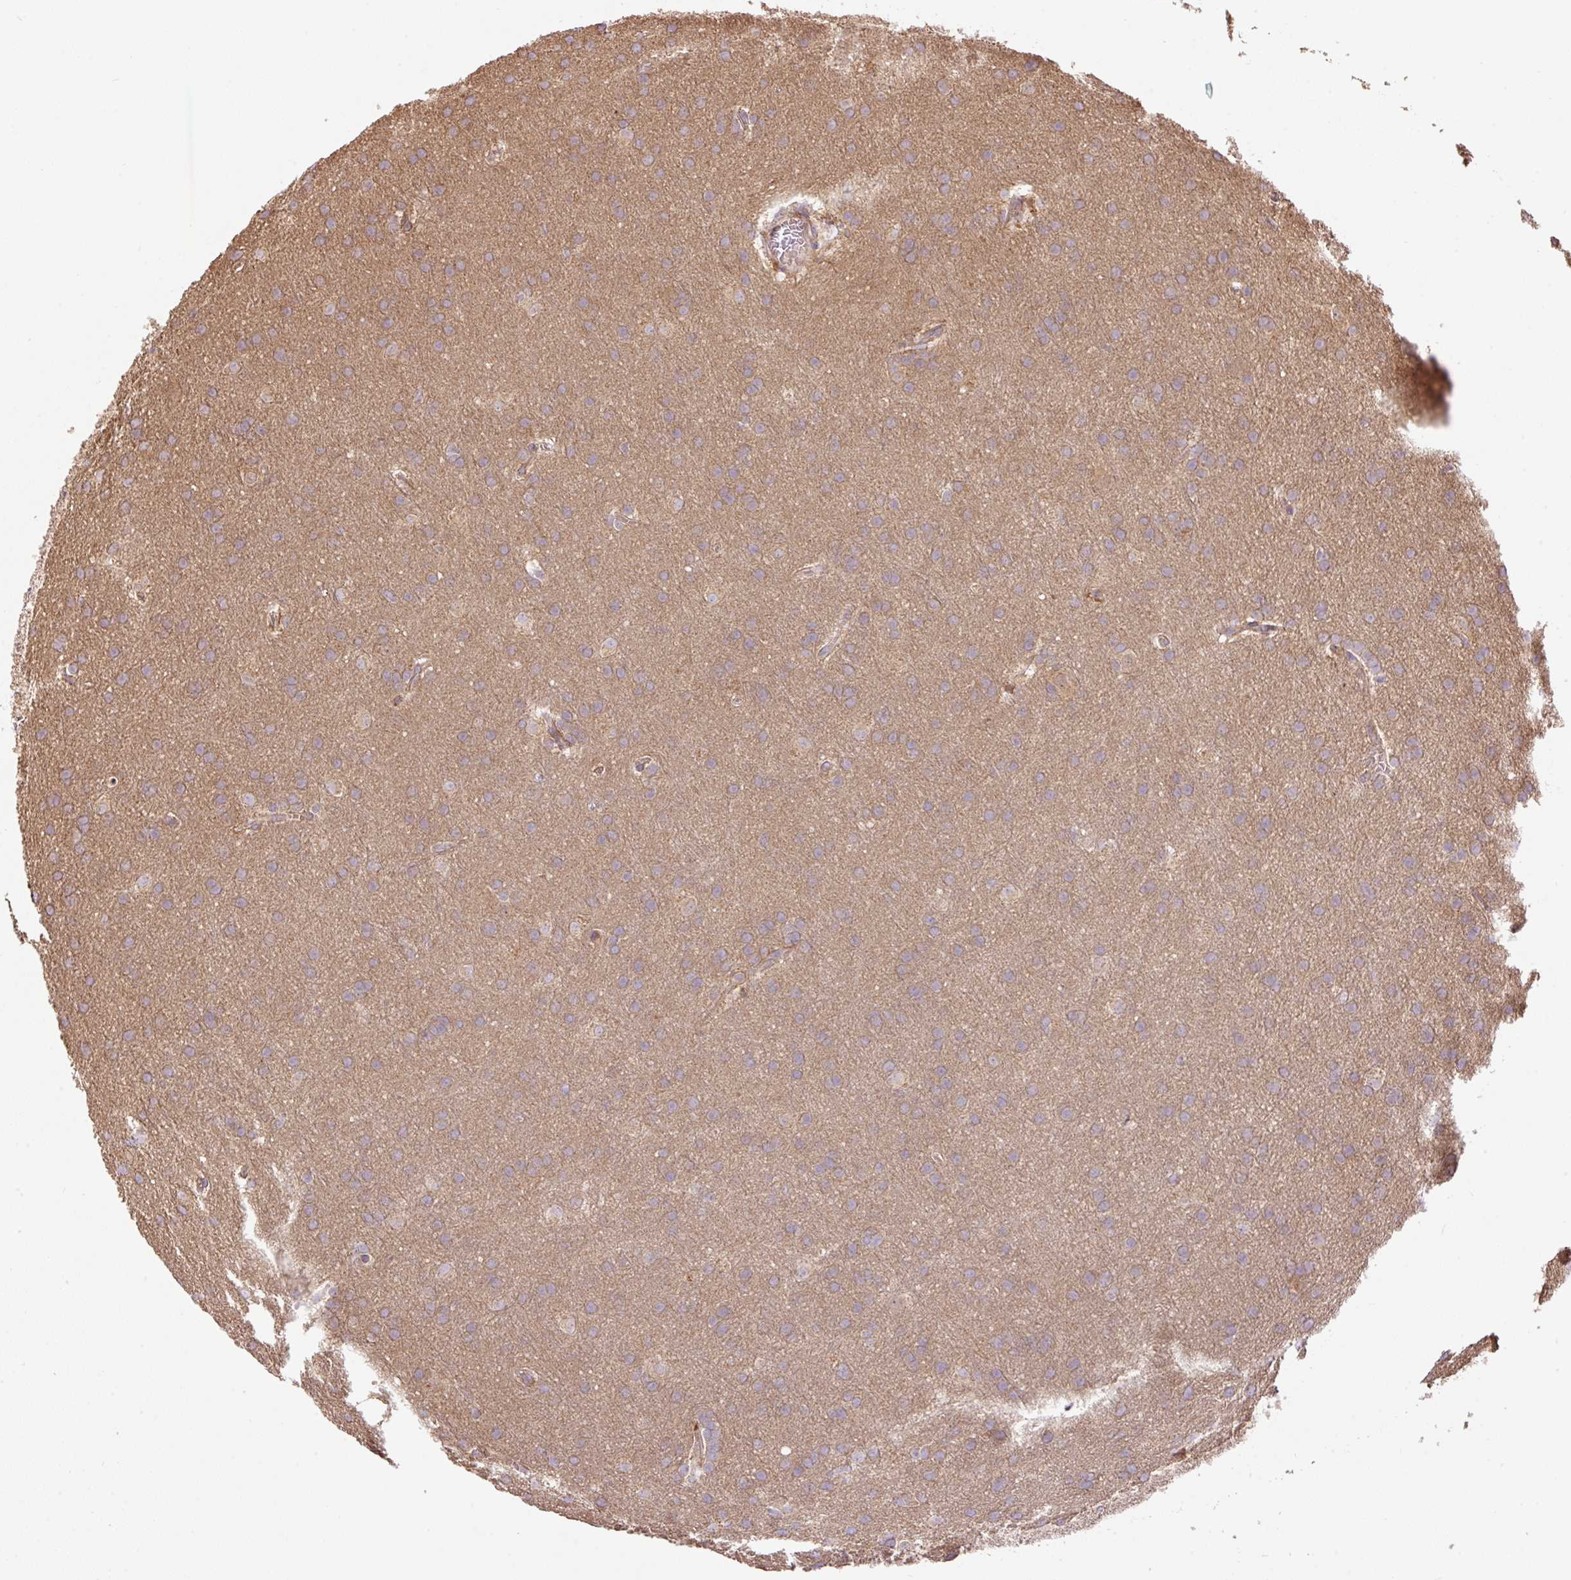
{"staining": {"intensity": "weak", "quantity": "25%-75%", "location": "cytoplasmic/membranous"}, "tissue": "glioma", "cell_type": "Tumor cells", "image_type": "cancer", "snomed": [{"axis": "morphology", "description": "Glioma, malignant, High grade"}, {"axis": "topography", "description": "Brain"}], "caption": "Immunohistochemistry (DAB (3,3'-diaminobenzidine)) staining of human glioma demonstrates weak cytoplasmic/membranous protein positivity in approximately 25%-75% of tumor cells.", "gene": "PPME1", "patient": {"sex": "male", "age": 53}}